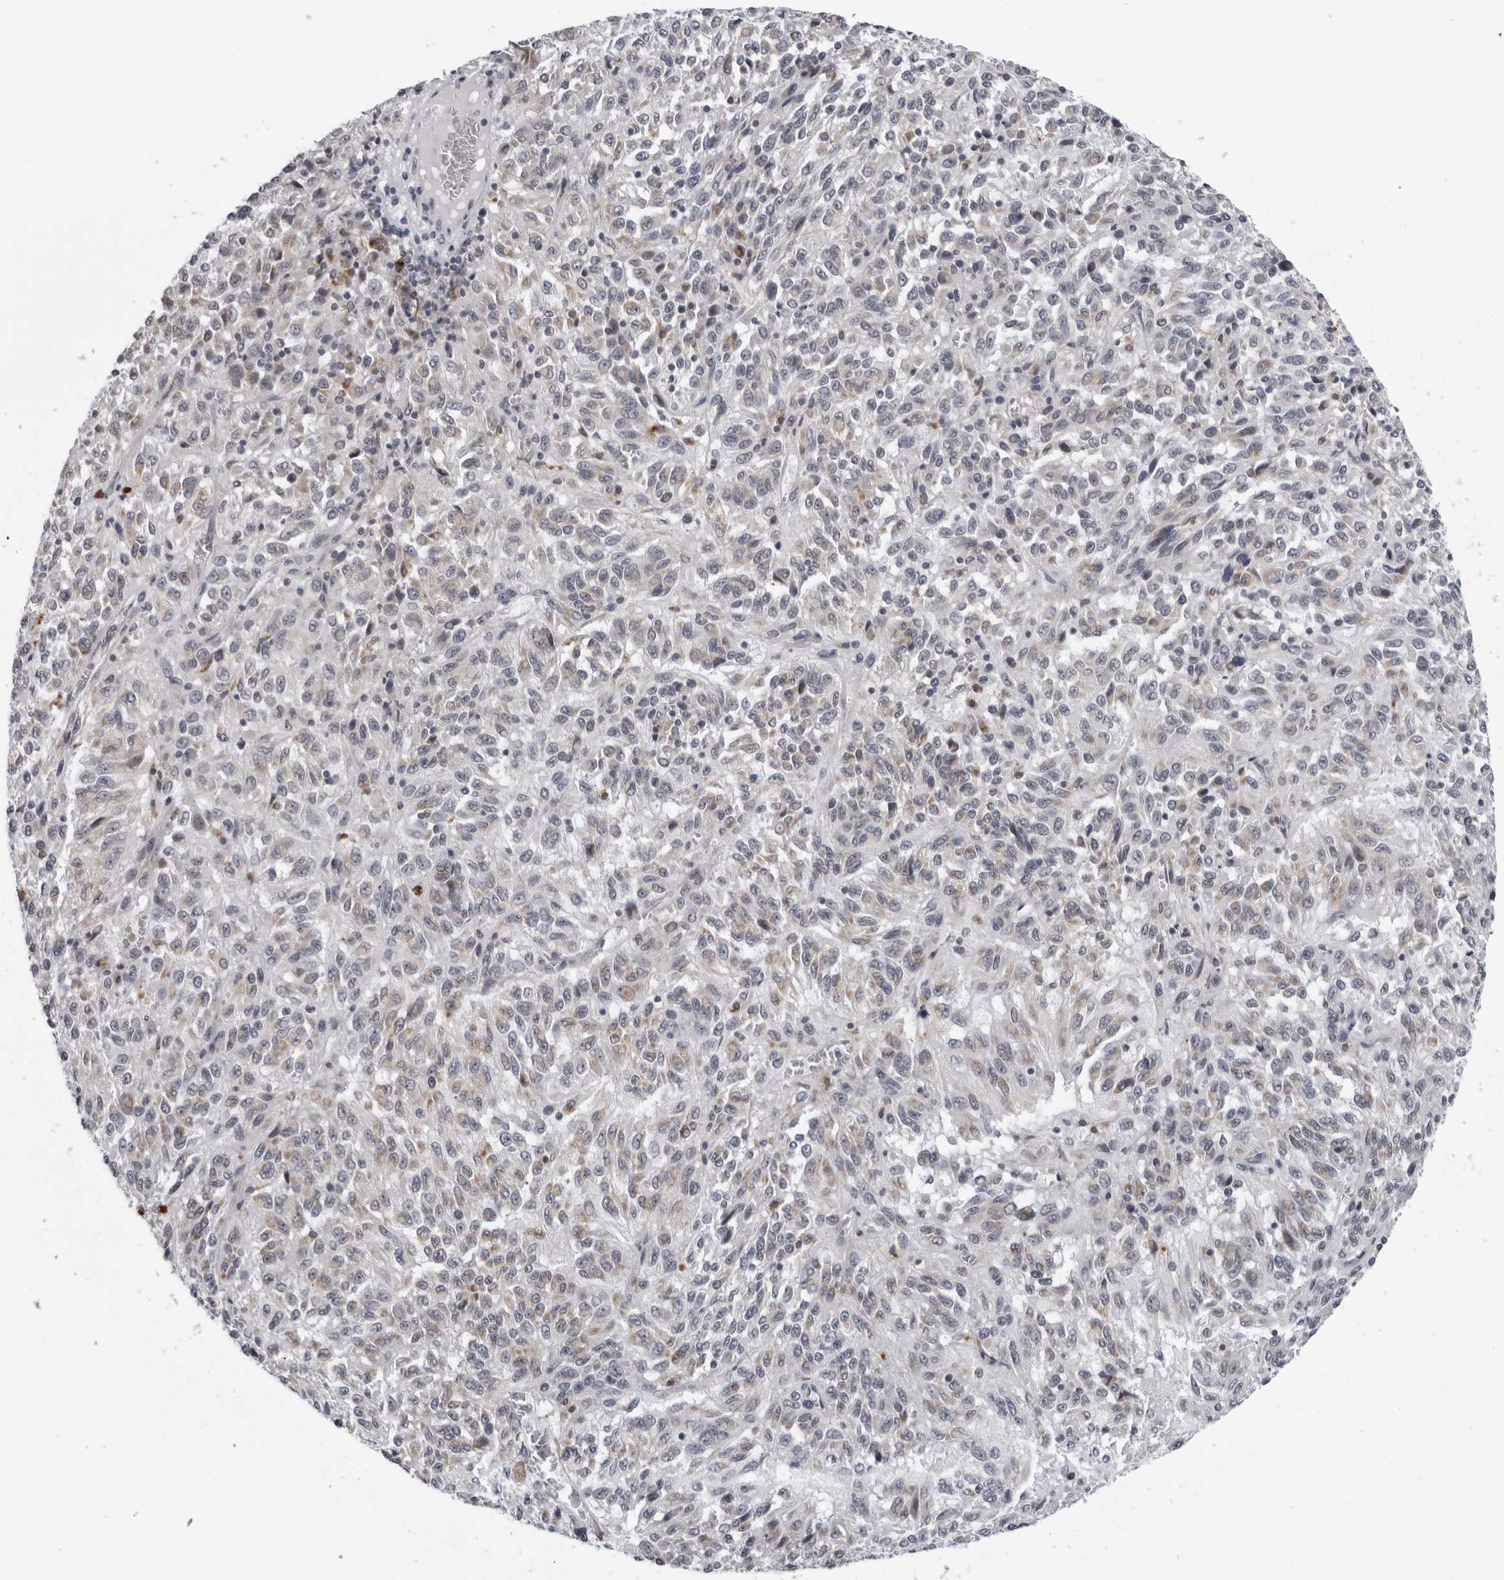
{"staining": {"intensity": "weak", "quantity": "<25%", "location": "cytoplasmic/membranous"}, "tissue": "melanoma", "cell_type": "Tumor cells", "image_type": "cancer", "snomed": [{"axis": "morphology", "description": "Malignant melanoma, Metastatic site"}, {"axis": "topography", "description": "Lung"}], "caption": "A high-resolution histopathology image shows immunohistochemistry (IHC) staining of malignant melanoma (metastatic site), which exhibits no significant expression in tumor cells.", "gene": "CPT2", "patient": {"sex": "male", "age": 64}}